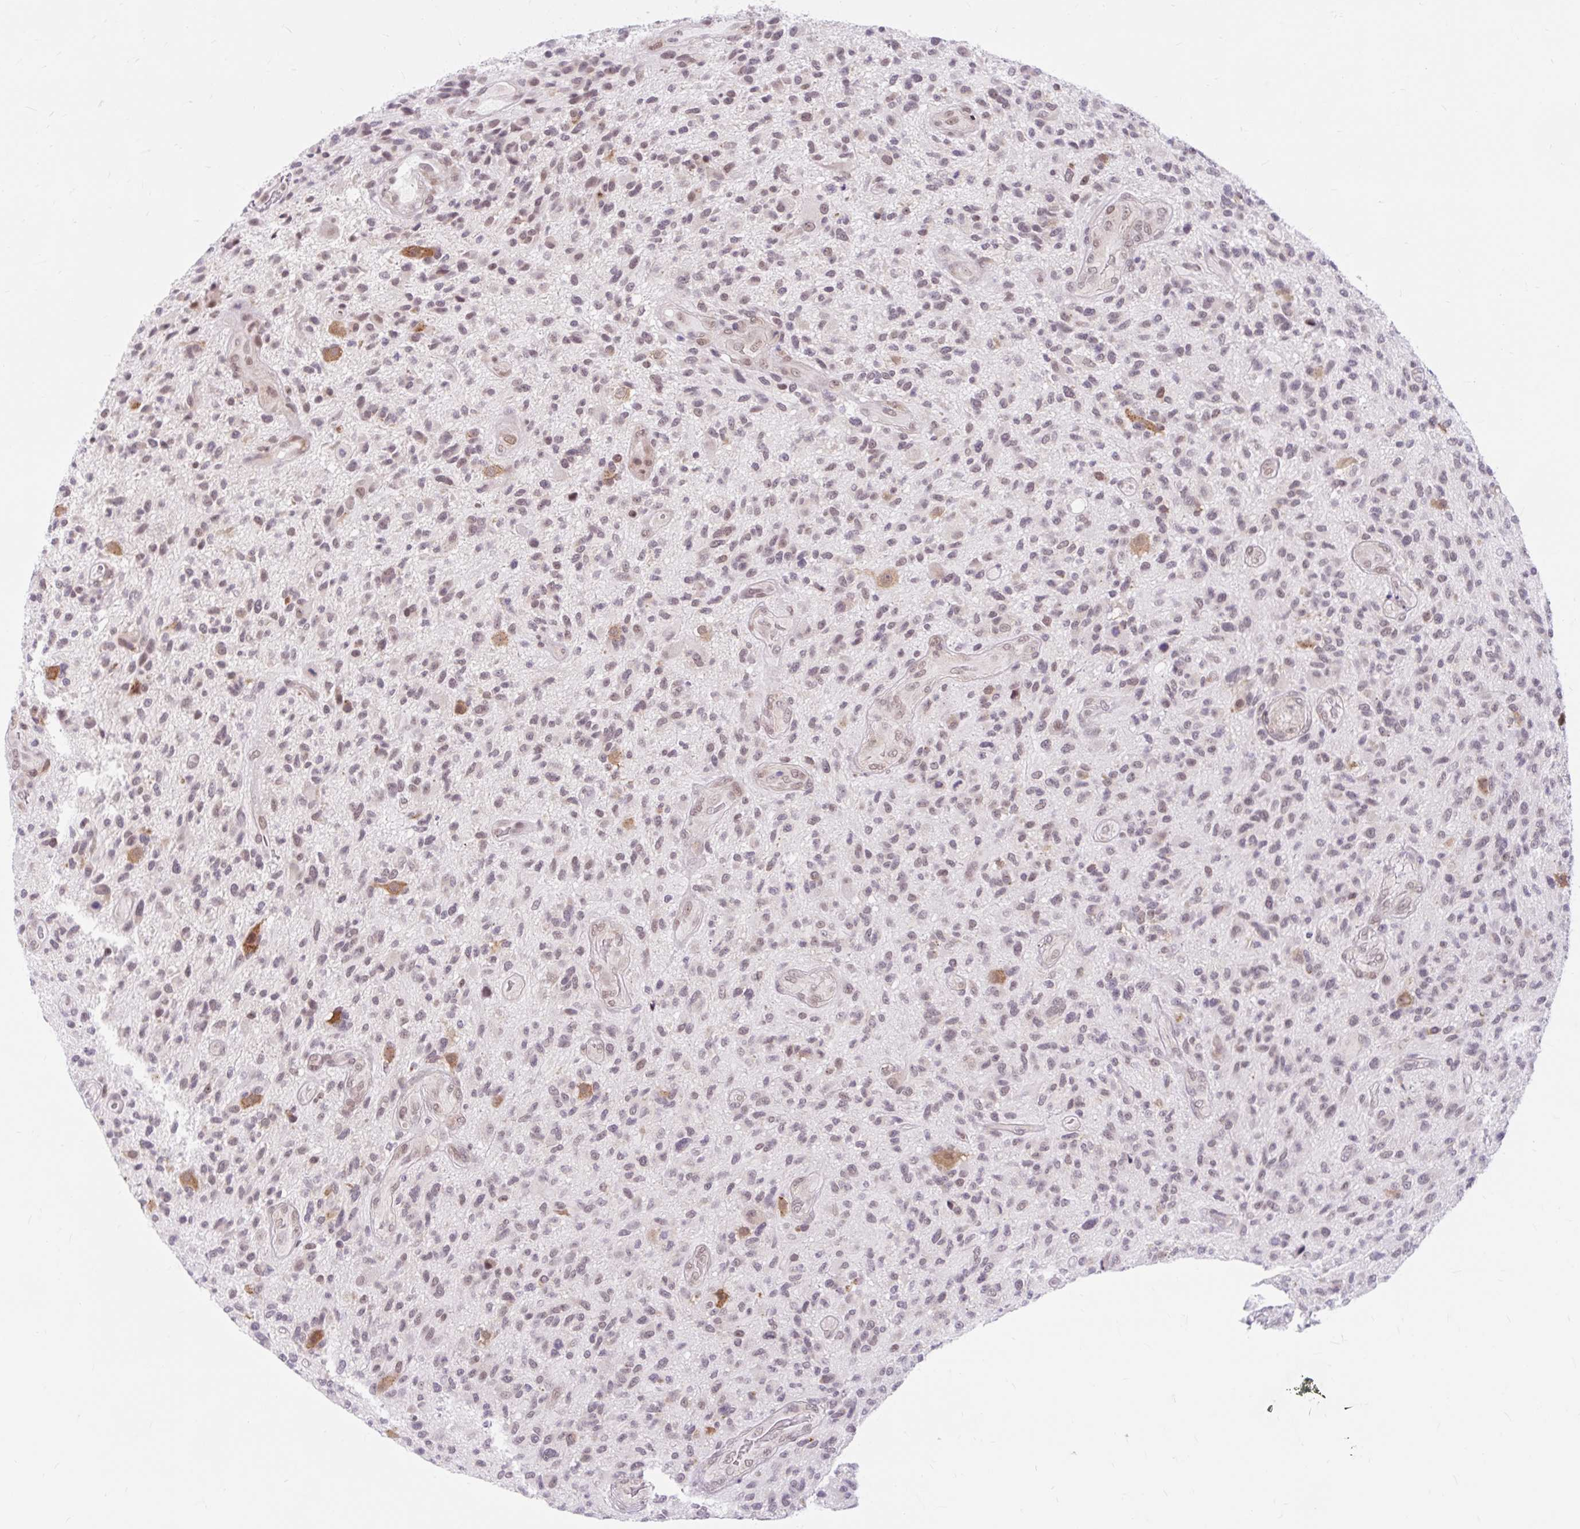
{"staining": {"intensity": "negative", "quantity": "none", "location": "none"}, "tissue": "glioma", "cell_type": "Tumor cells", "image_type": "cancer", "snomed": [{"axis": "morphology", "description": "Glioma, malignant, High grade"}, {"axis": "topography", "description": "Brain"}], "caption": "Protein analysis of glioma shows no significant positivity in tumor cells. (DAB IHC with hematoxylin counter stain).", "gene": "SRSF10", "patient": {"sex": "male", "age": 47}}